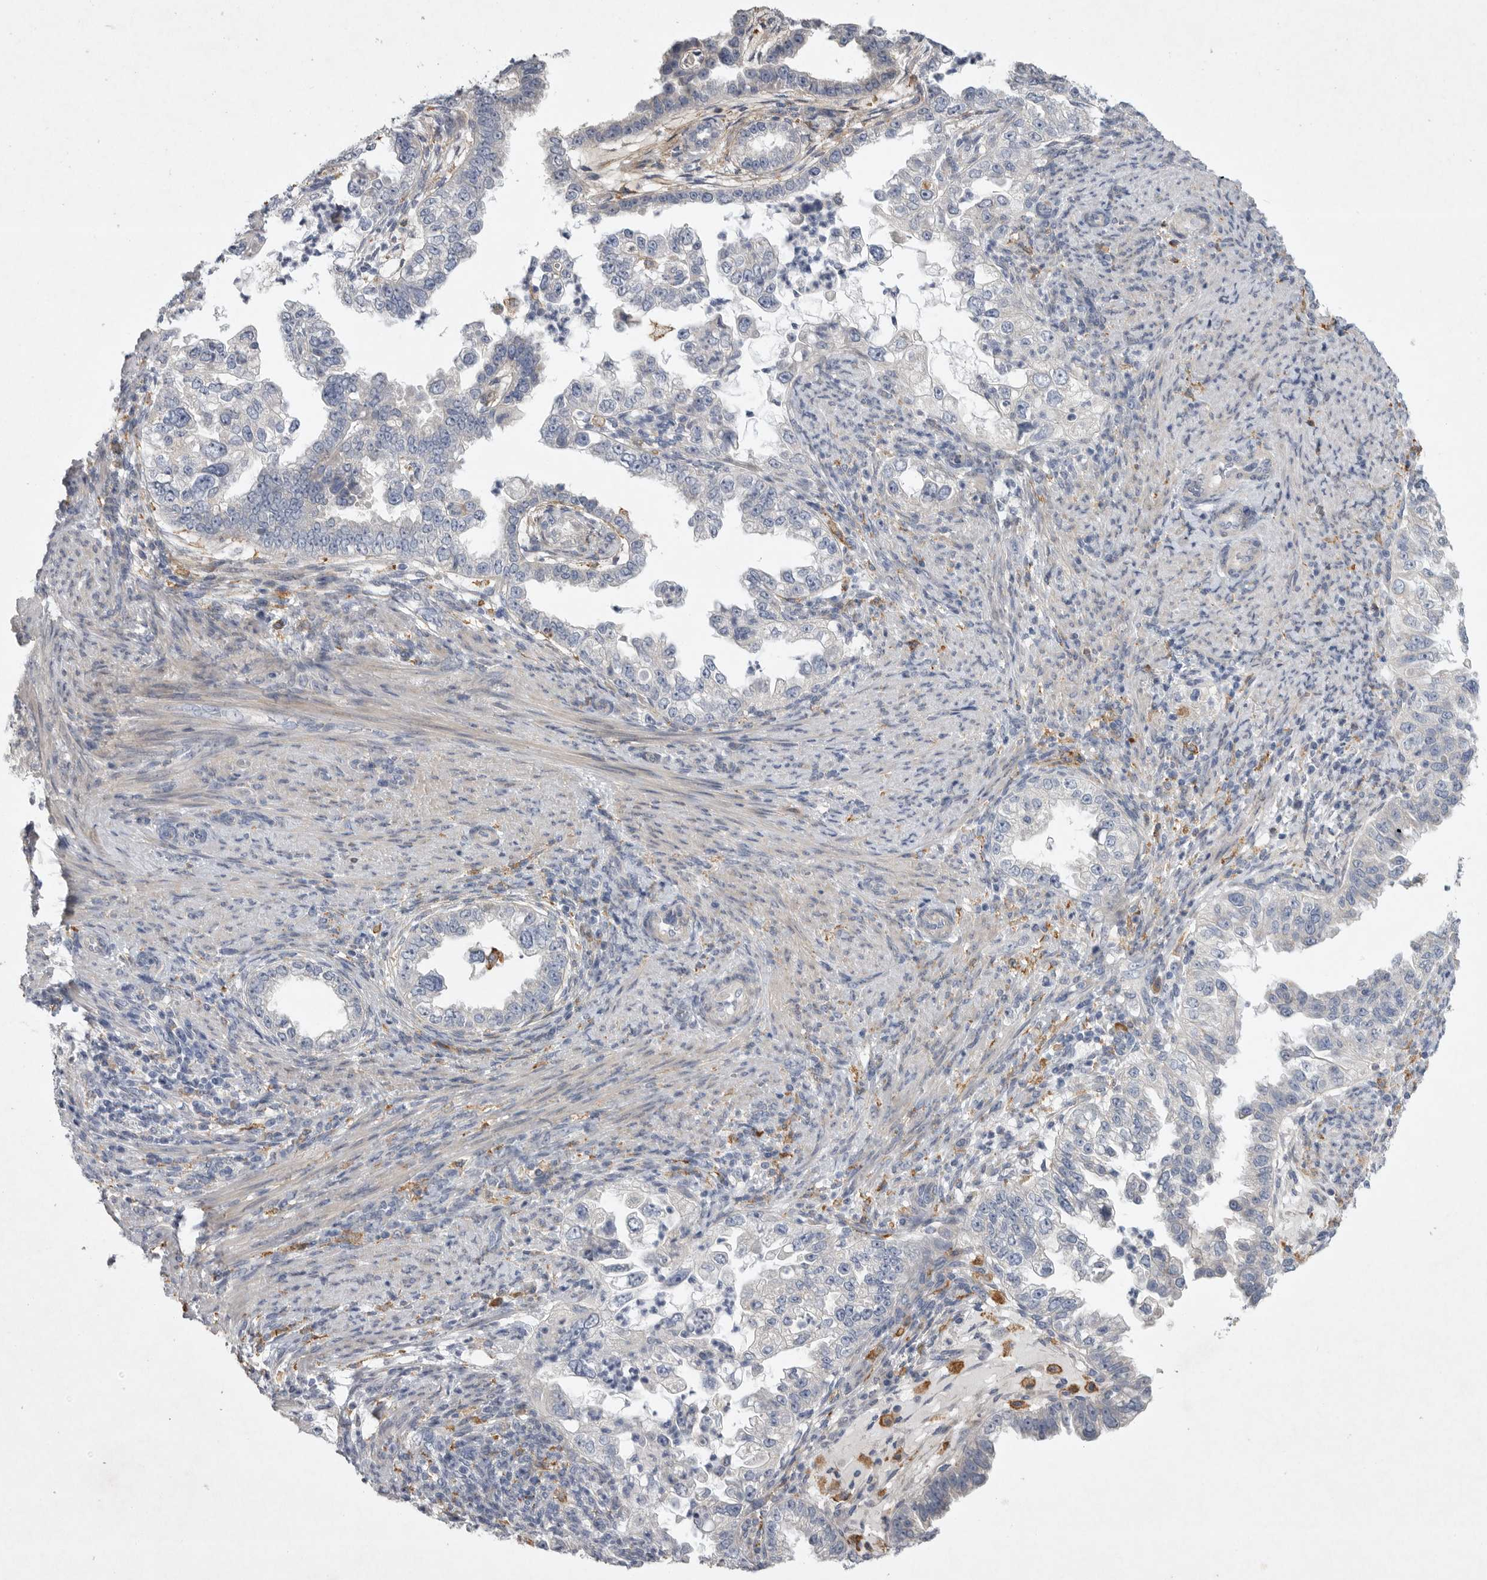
{"staining": {"intensity": "negative", "quantity": "none", "location": "none"}, "tissue": "endometrial cancer", "cell_type": "Tumor cells", "image_type": "cancer", "snomed": [{"axis": "morphology", "description": "Adenocarcinoma, NOS"}, {"axis": "topography", "description": "Endometrium"}], "caption": "Tumor cells are negative for brown protein staining in adenocarcinoma (endometrial).", "gene": "EDEM3", "patient": {"sex": "female", "age": 85}}